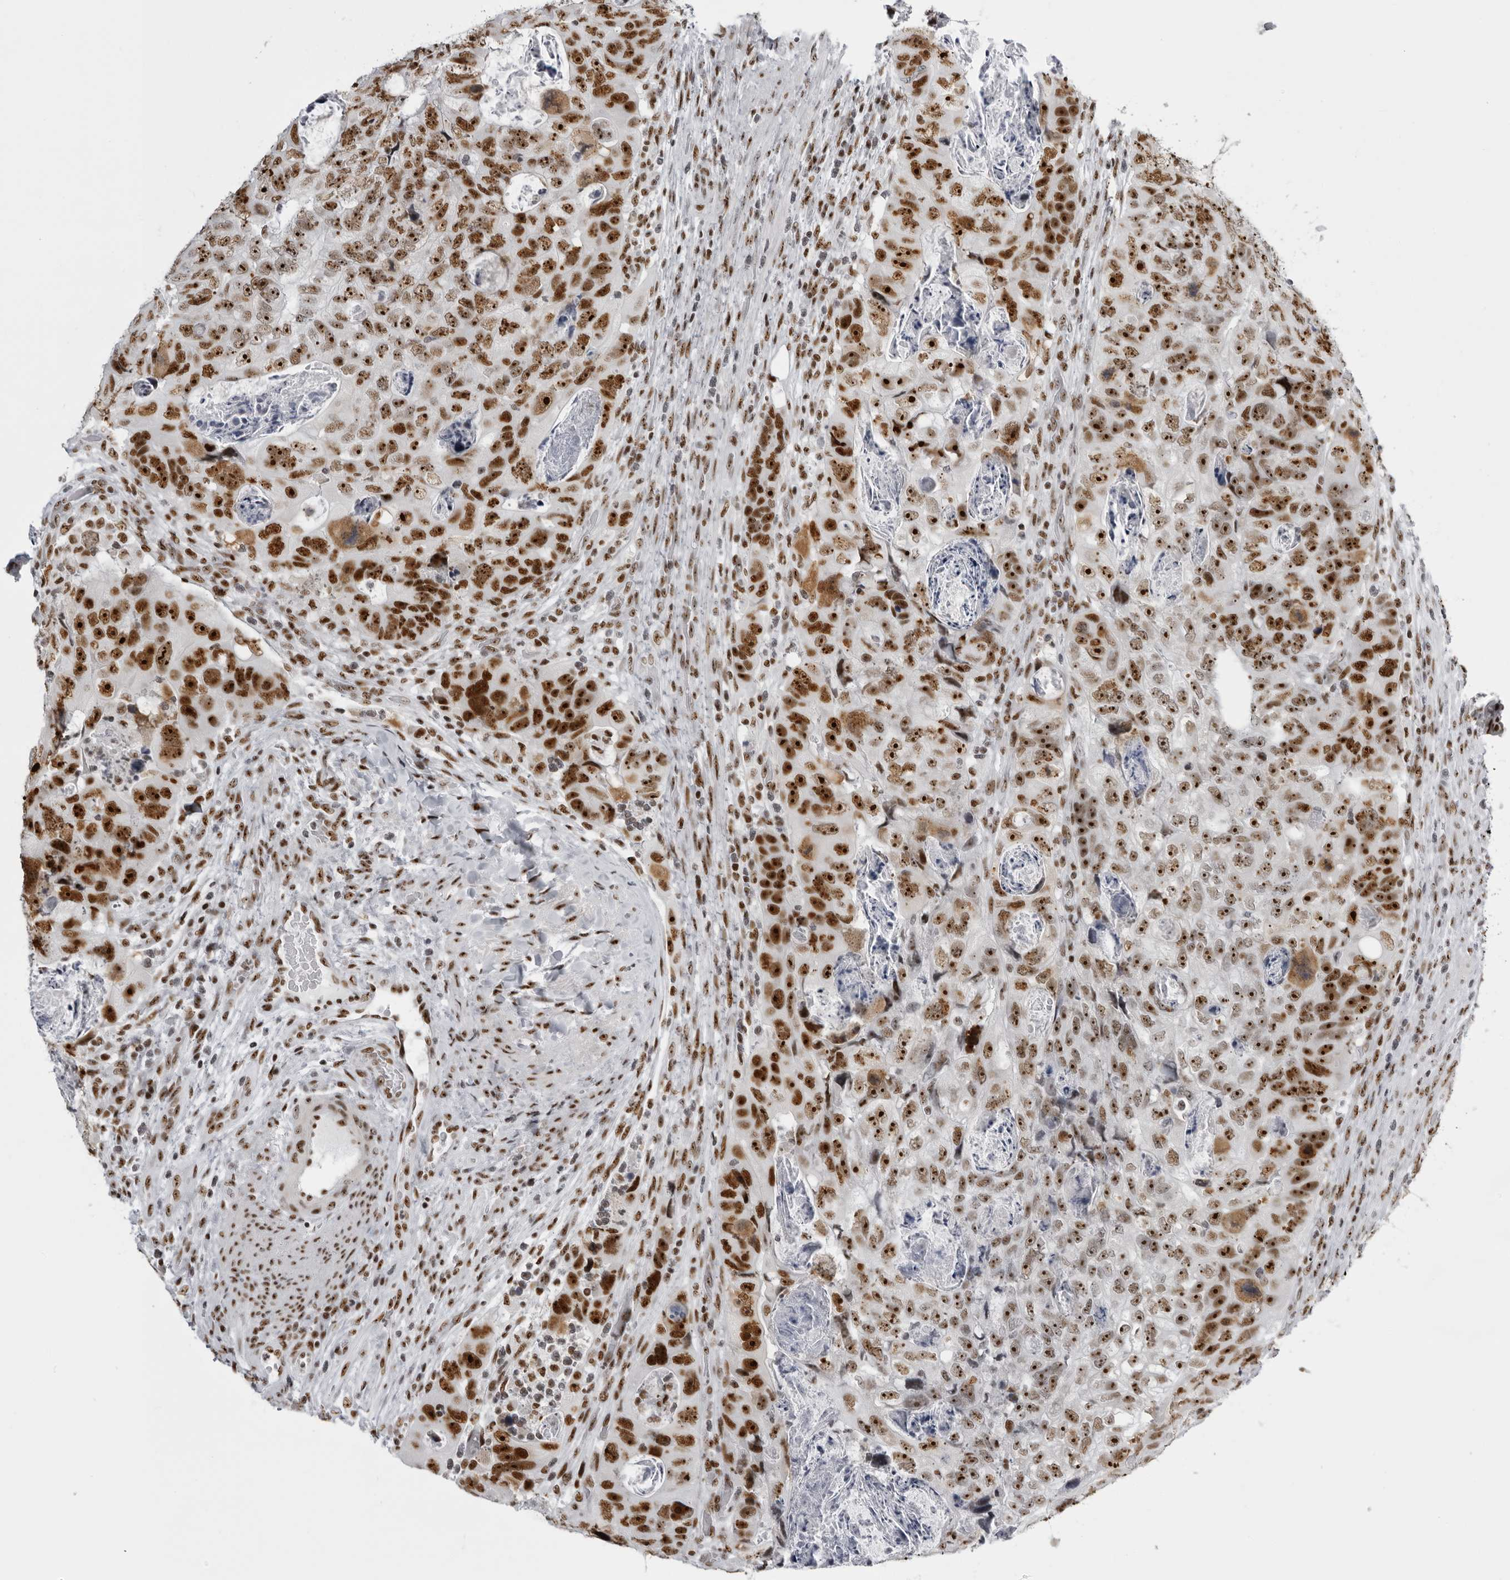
{"staining": {"intensity": "strong", "quantity": ">75%", "location": "nuclear"}, "tissue": "colorectal cancer", "cell_type": "Tumor cells", "image_type": "cancer", "snomed": [{"axis": "morphology", "description": "Adenocarcinoma, NOS"}, {"axis": "topography", "description": "Rectum"}], "caption": "A brown stain labels strong nuclear staining of a protein in adenocarcinoma (colorectal) tumor cells. (DAB (3,3'-diaminobenzidine) IHC with brightfield microscopy, high magnification).", "gene": "DHX9", "patient": {"sex": "male", "age": 59}}